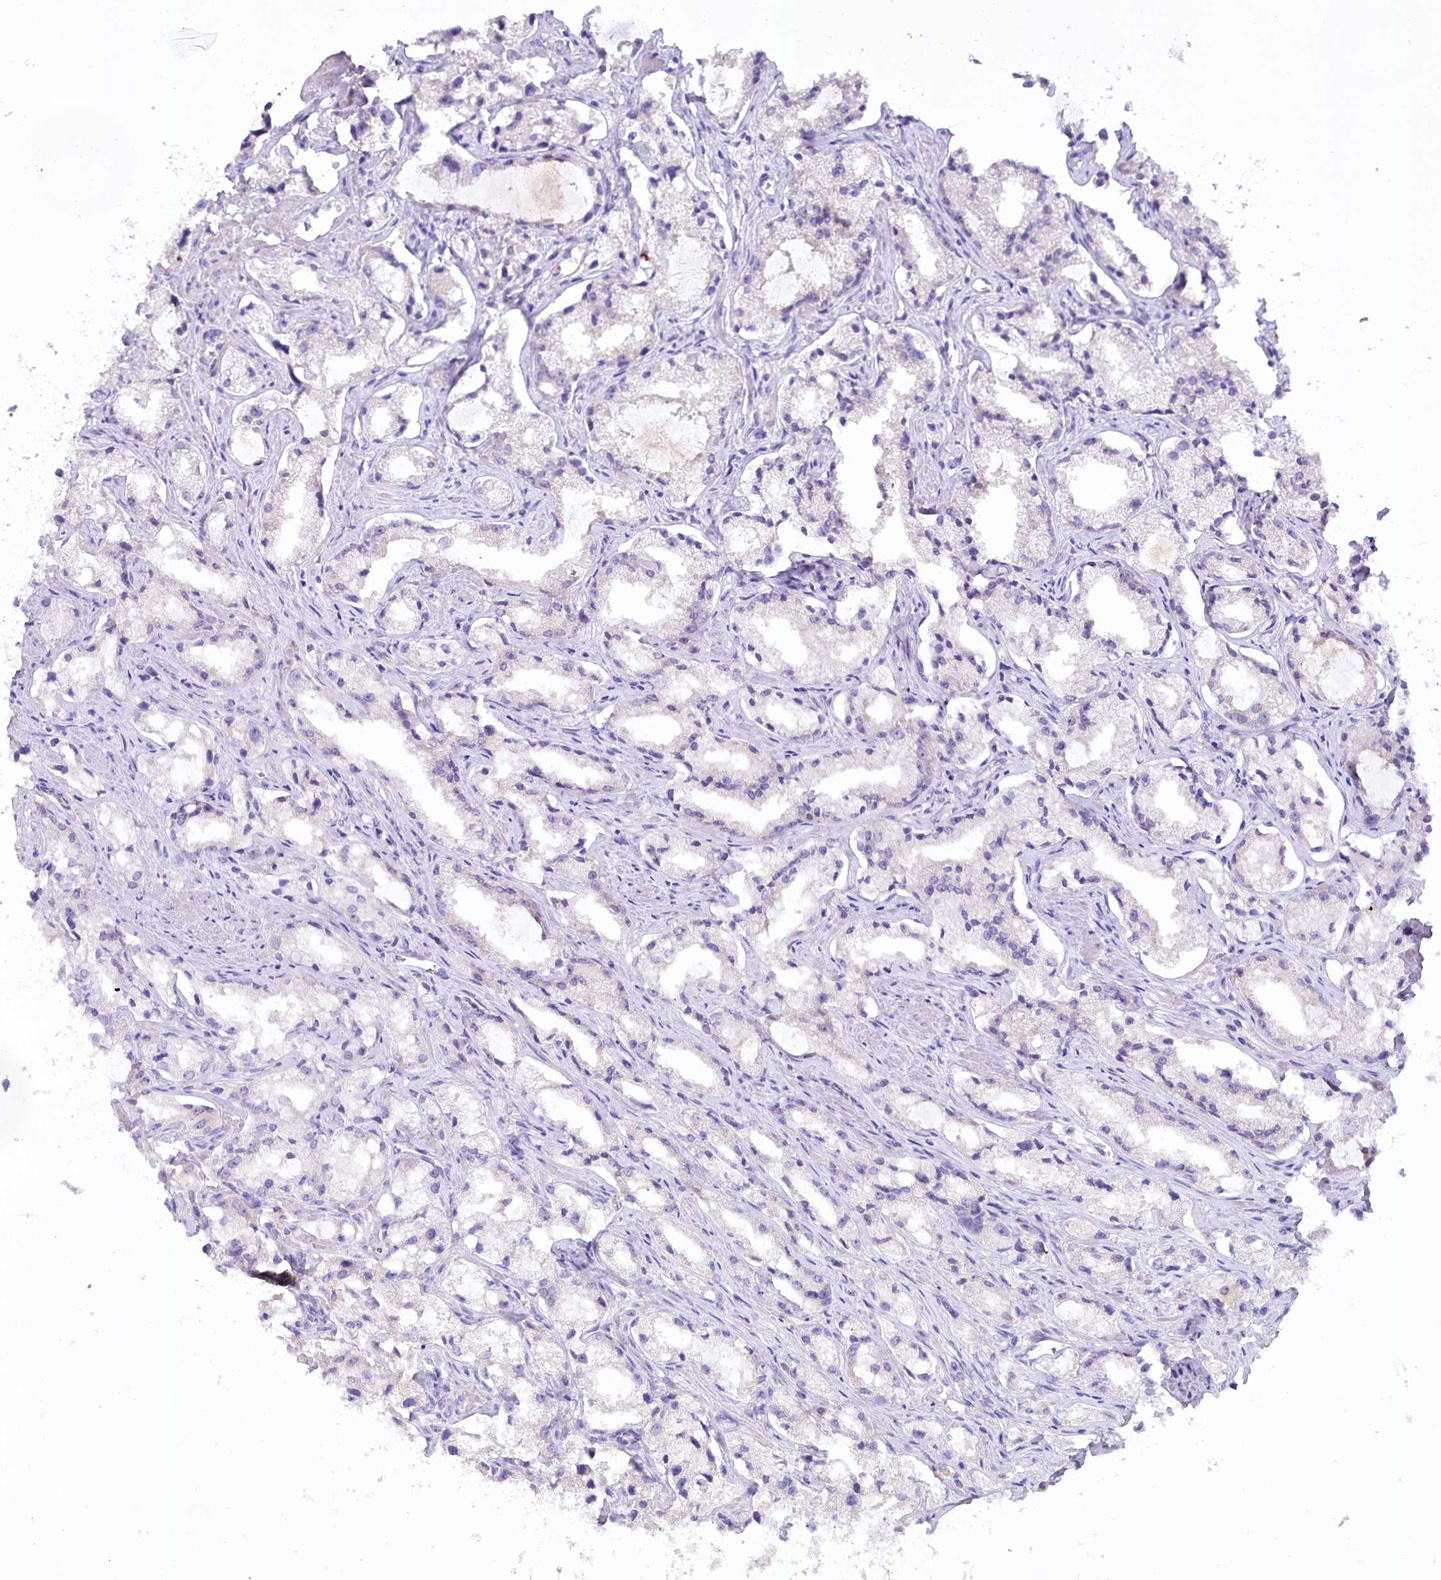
{"staining": {"intensity": "negative", "quantity": "none", "location": "none"}, "tissue": "prostate cancer", "cell_type": "Tumor cells", "image_type": "cancer", "snomed": [{"axis": "morphology", "description": "Adenocarcinoma, High grade"}, {"axis": "topography", "description": "Prostate"}], "caption": "An image of human prostate adenocarcinoma (high-grade) is negative for staining in tumor cells.", "gene": "MYOZ1", "patient": {"sex": "male", "age": 66}}